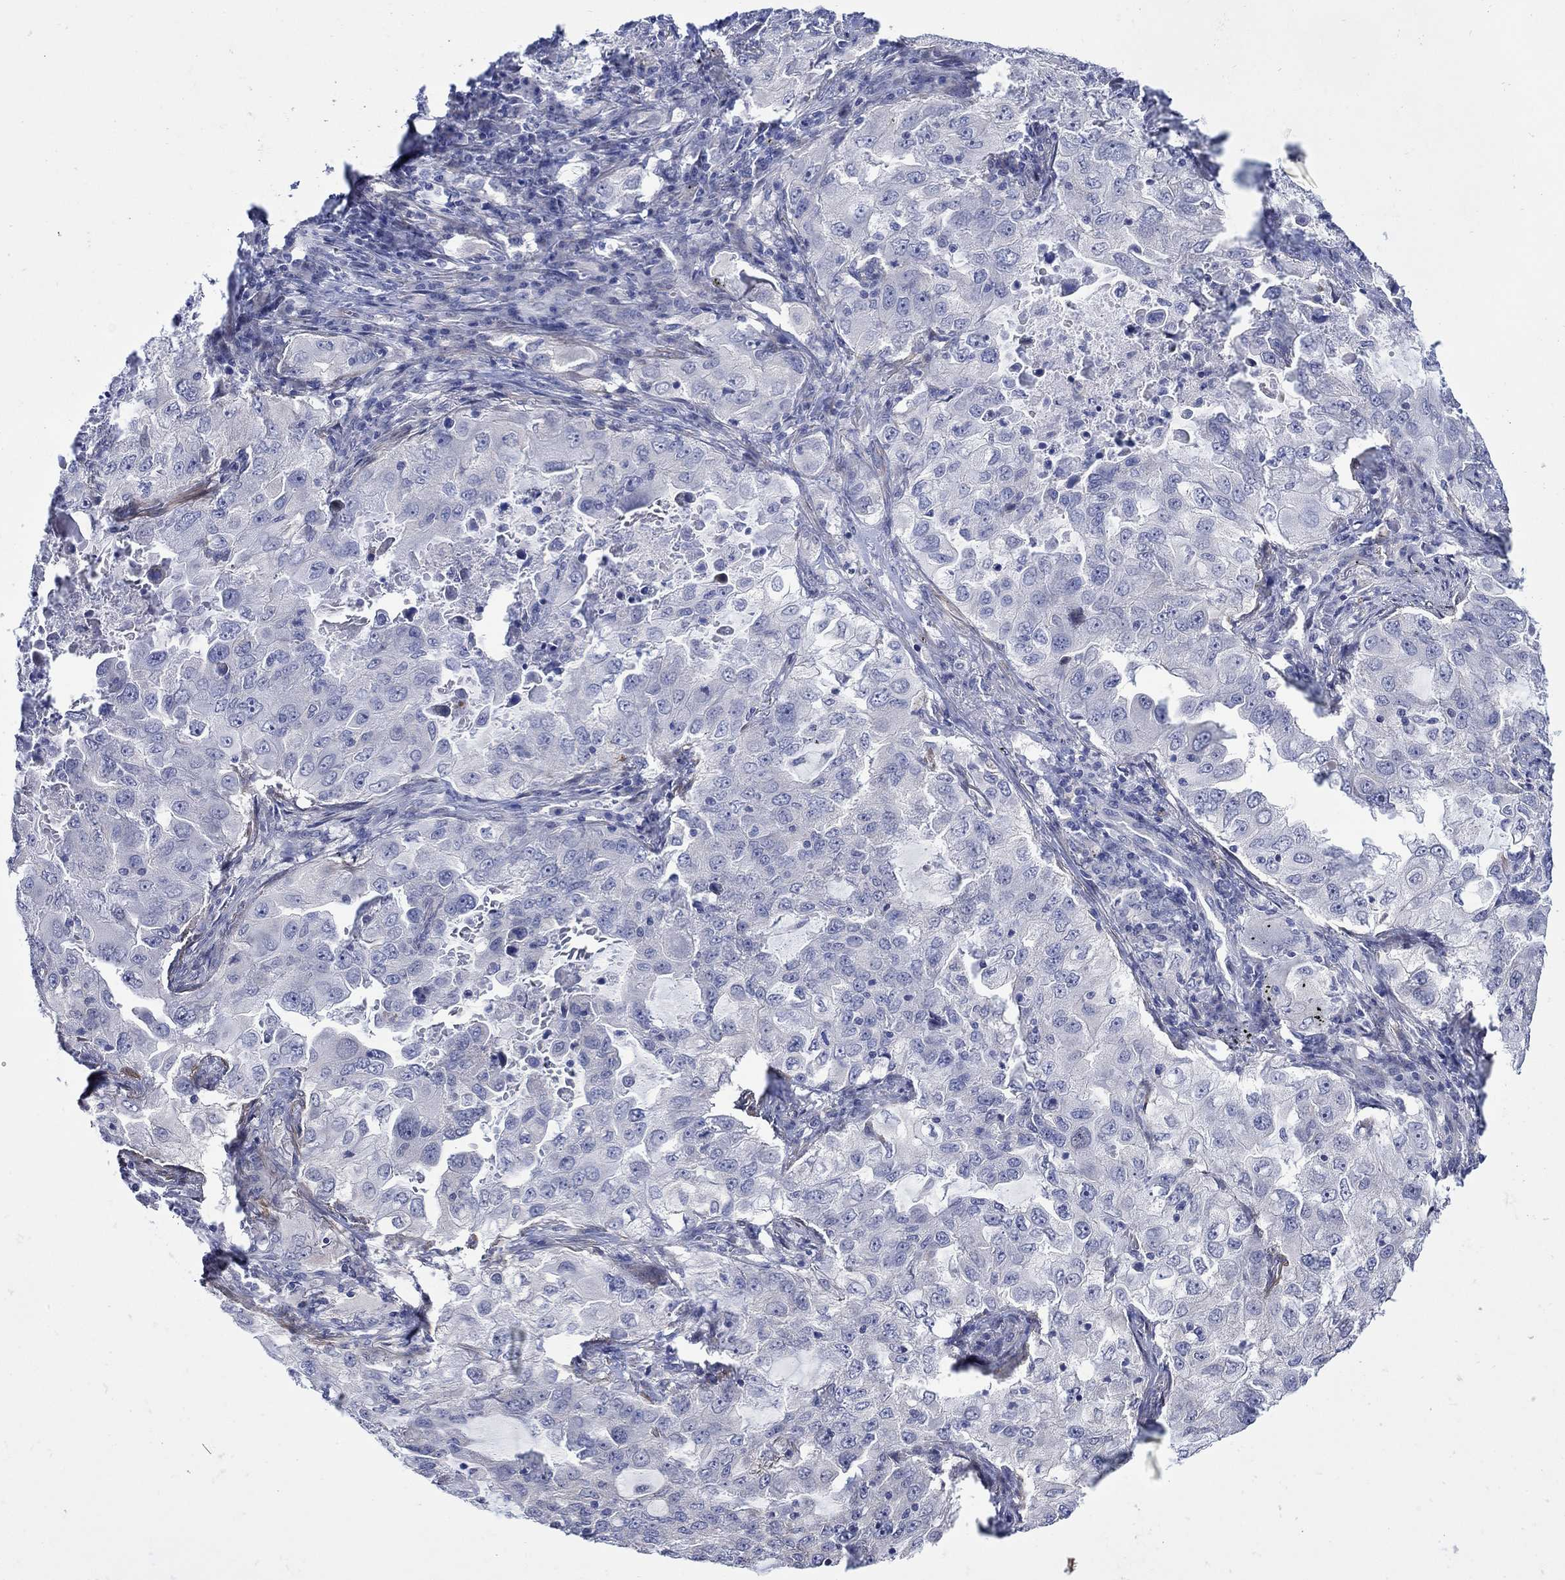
{"staining": {"intensity": "negative", "quantity": "none", "location": "none"}, "tissue": "lung cancer", "cell_type": "Tumor cells", "image_type": "cancer", "snomed": [{"axis": "morphology", "description": "Adenocarcinoma, NOS"}, {"axis": "topography", "description": "Lung"}], "caption": "A high-resolution image shows immunohistochemistry staining of lung cancer, which exhibits no significant positivity in tumor cells.", "gene": "SCN7A", "patient": {"sex": "female", "age": 61}}